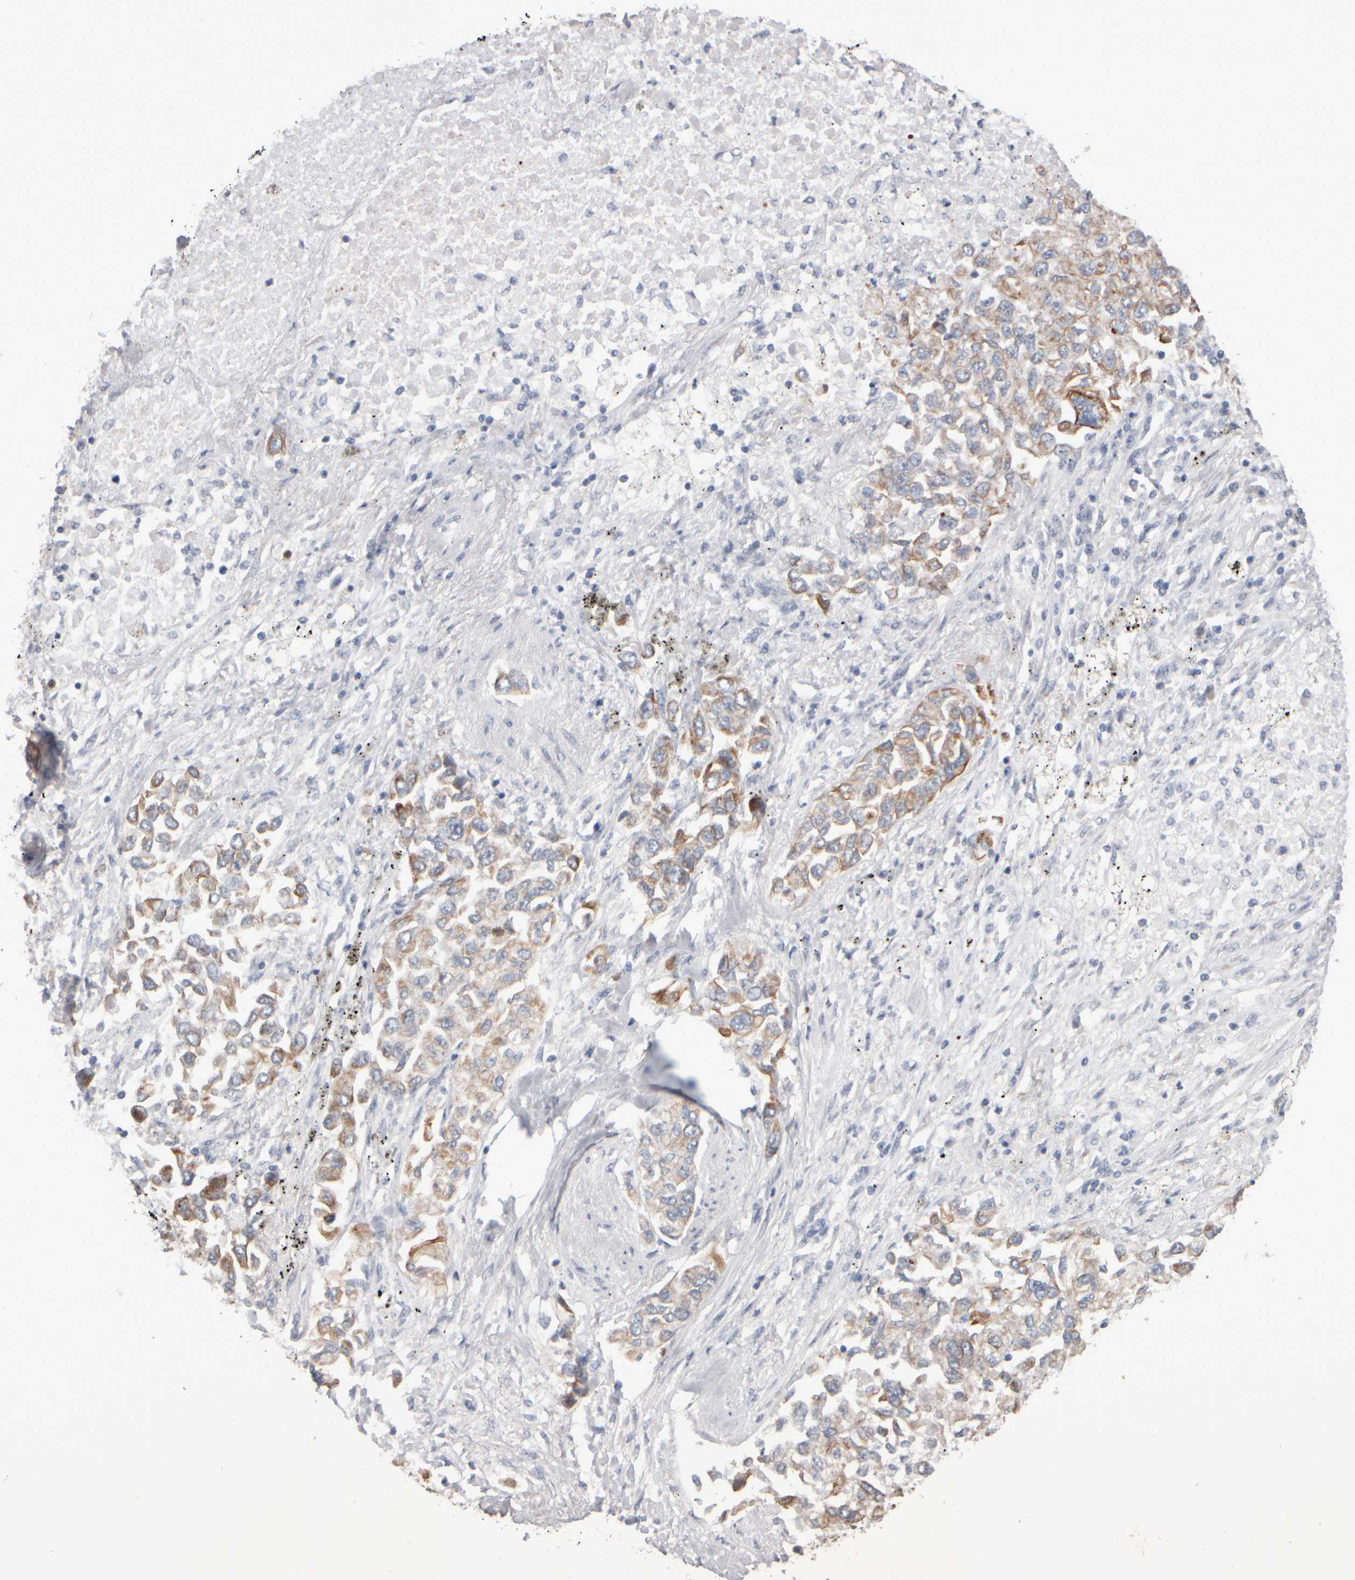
{"staining": {"intensity": "weak", "quantity": ">75%", "location": "cytoplasmic/membranous"}, "tissue": "lung cancer", "cell_type": "Tumor cells", "image_type": "cancer", "snomed": [{"axis": "morphology", "description": "Inflammation, NOS"}, {"axis": "morphology", "description": "Adenocarcinoma, NOS"}, {"axis": "topography", "description": "Lung"}], "caption": "Immunohistochemical staining of human lung cancer (adenocarcinoma) exhibits low levels of weak cytoplasmic/membranous staining in approximately >75% of tumor cells. (IHC, brightfield microscopy, high magnification).", "gene": "EPHX2", "patient": {"sex": "male", "age": 63}}